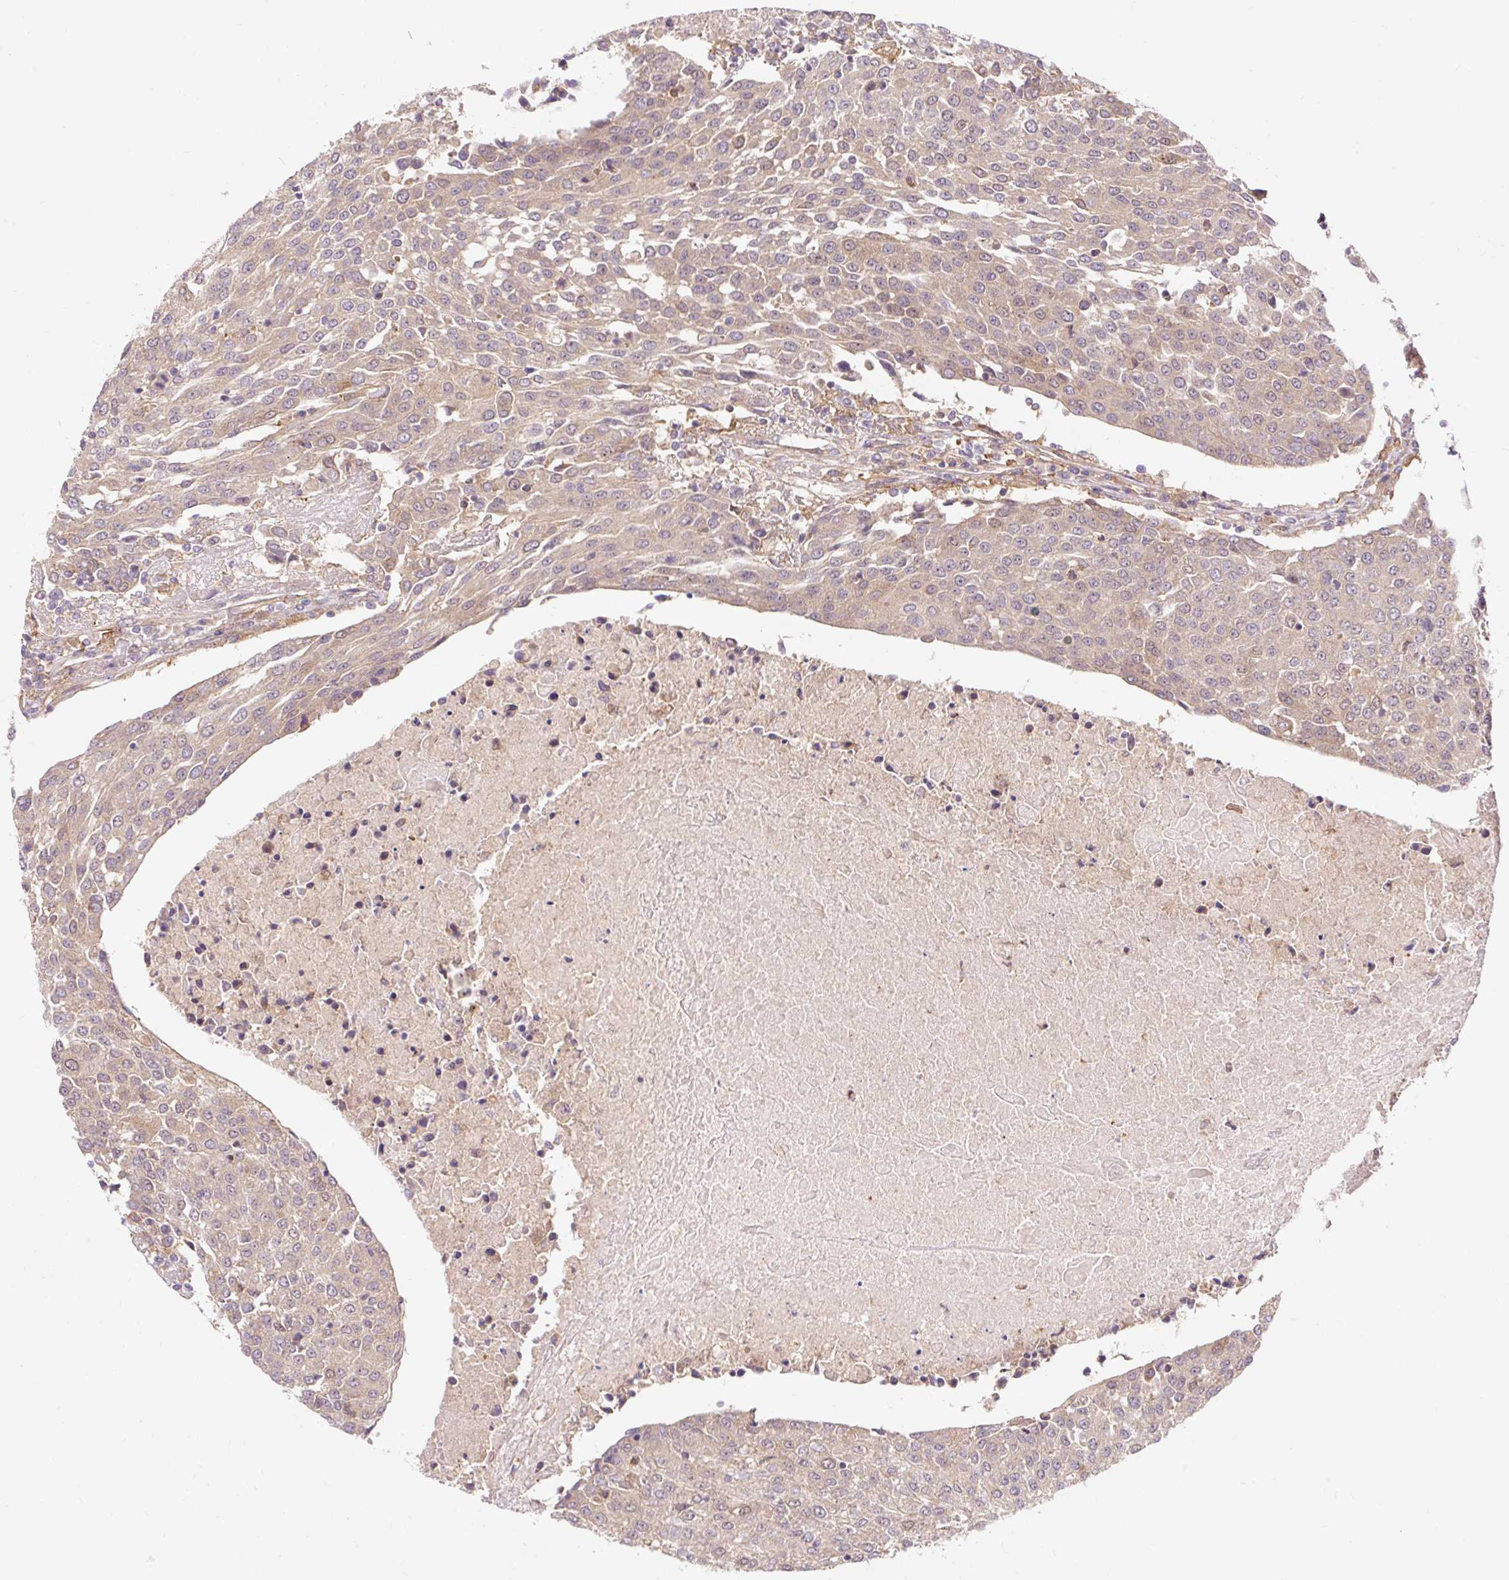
{"staining": {"intensity": "weak", "quantity": ">75%", "location": "cytoplasmic/membranous"}, "tissue": "urothelial cancer", "cell_type": "Tumor cells", "image_type": "cancer", "snomed": [{"axis": "morphology", "description": "Urothelial carcinoma, High grade"}, {"axis": "topography", "description": "Urinary bladder"}], "caption": "Tumor cells display low levels of weak cytoplasmic/membranous expression in approximately >75% of cells in human urothelial carcinoma (high-grade).", "gene": "TRIAP1", "patient": {"sex": "female", "age": 85}}